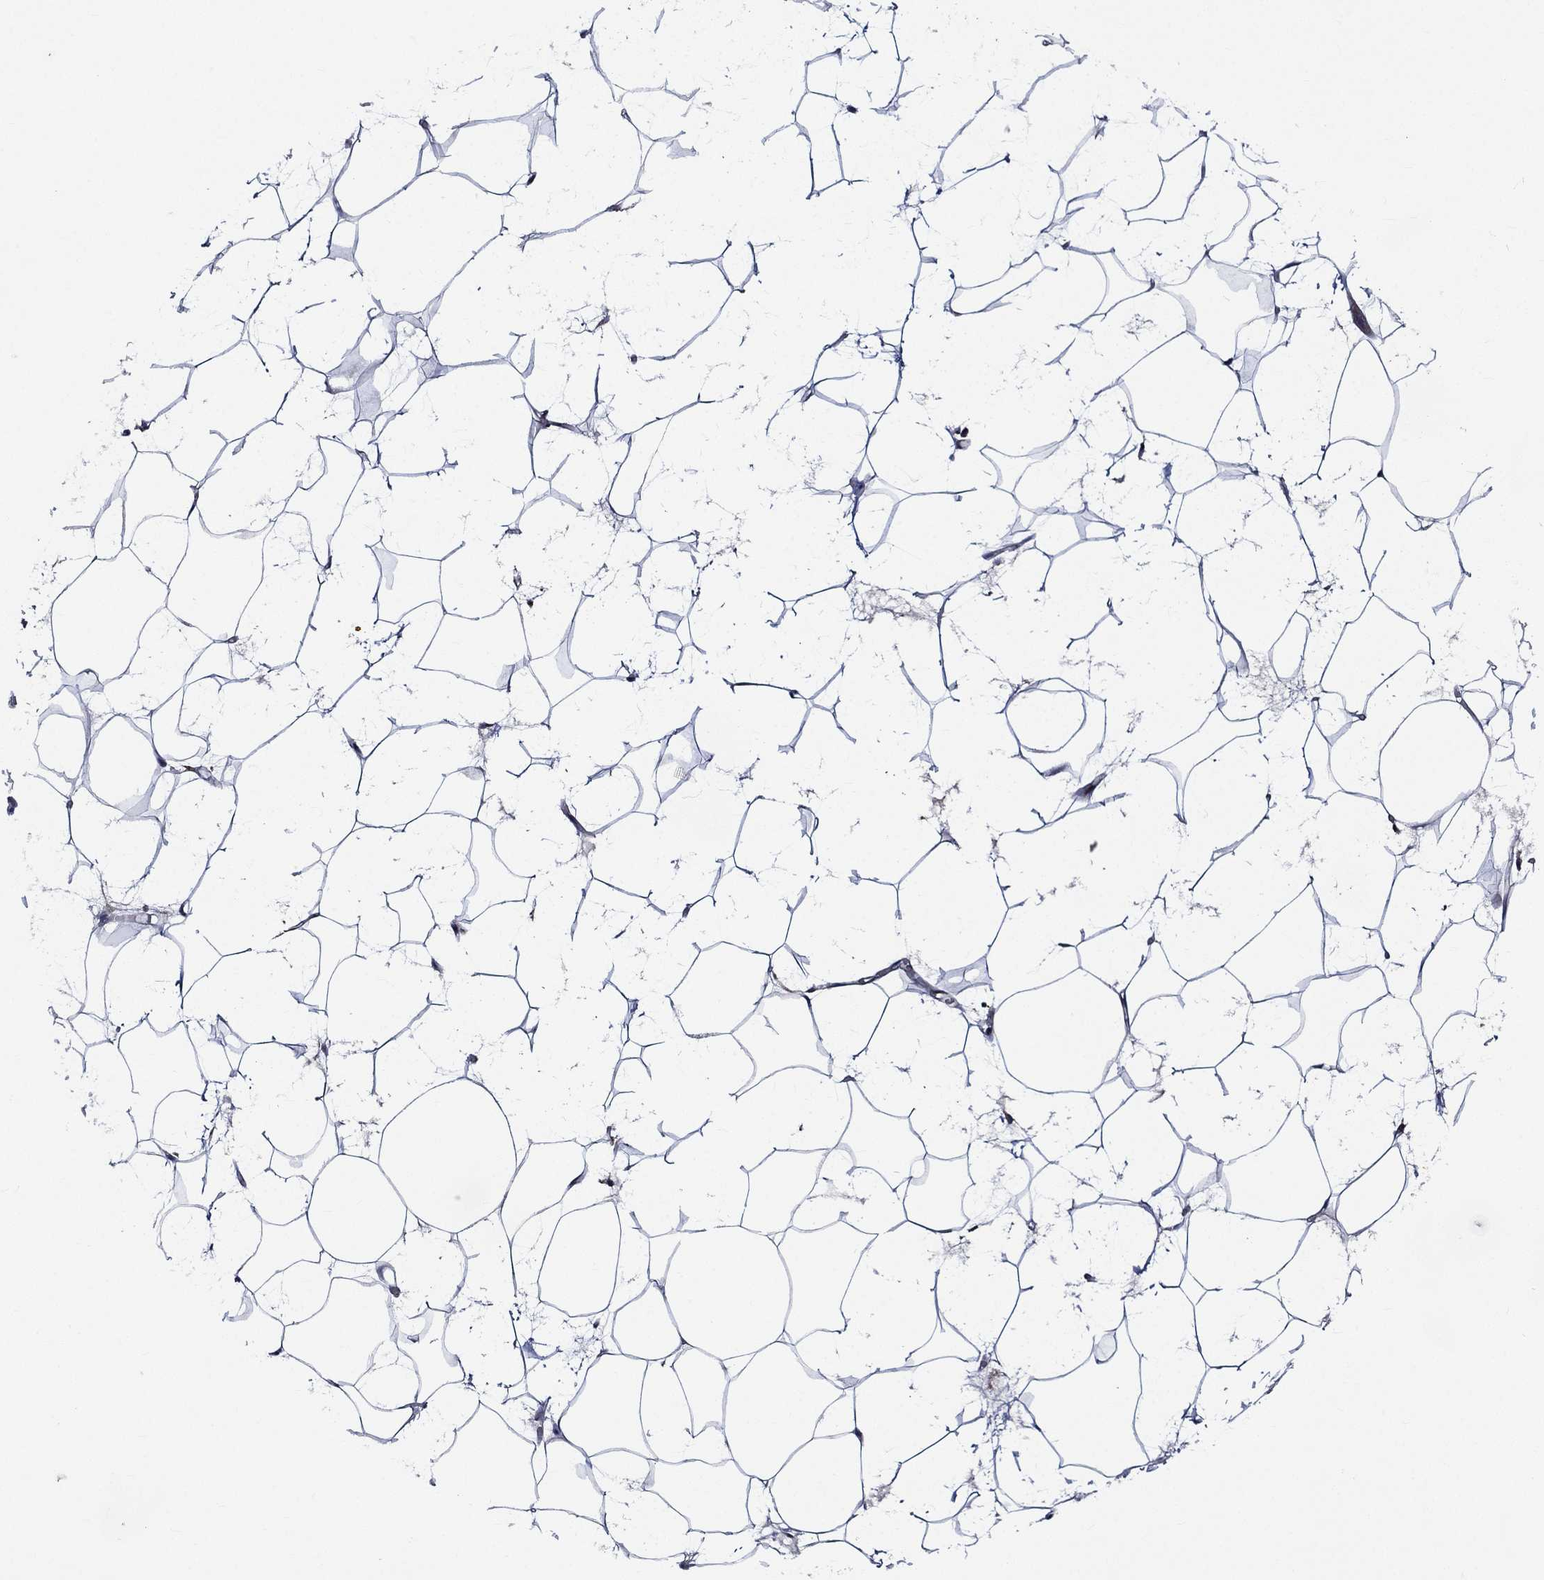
{"staining": {"intensity": "negative", "quantity": "none", "location": "none"}, "tissue": "adipose tissue", "cell_type": "Adipocytes", "image_type": "normal", "snomed": [{"axis": "morphology", "description": "Normal tissue, NOS"}, {"axis": "topography", "description": "Breast"}], "caption": "Immunohistochemistry (IHC) histopathology image of normal adipose tissue: human adipose tissue stained with DAB (3,3'-diaminobenzidine) displays no significant protein expression in adipocytes. (DAB (3,3'-diaminobenzidine) immunohistochemistry (IHC), high magnification).", "gene": "KIF20B", "patient": {"sex": "female", "age": 49}}